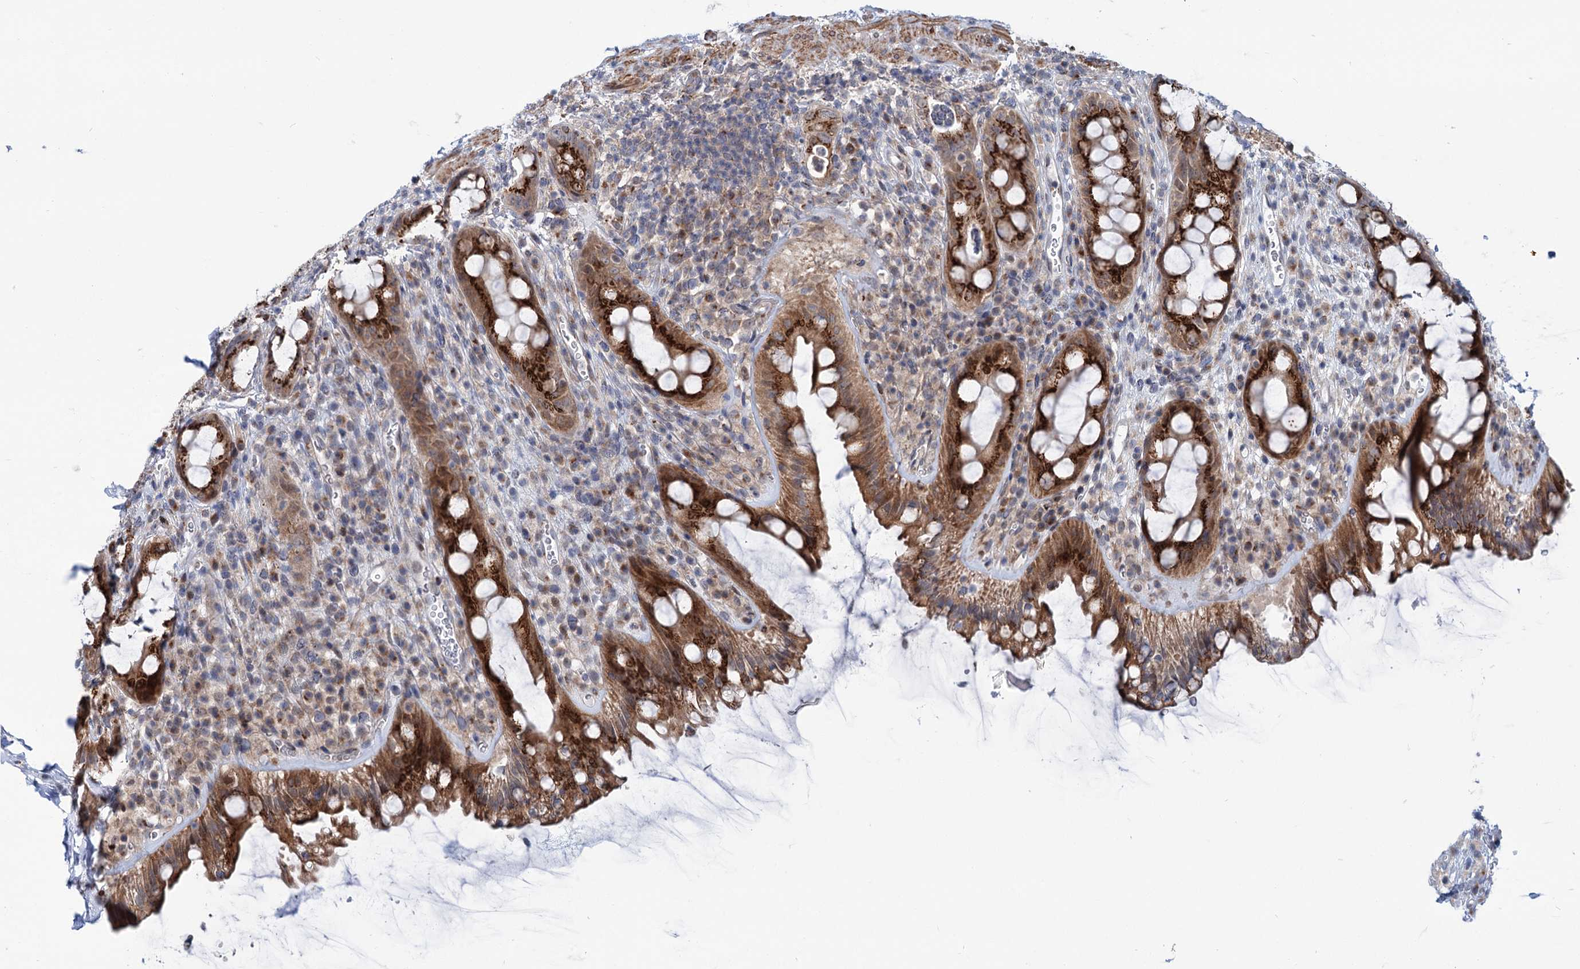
{"staining": {"intensity": "strong", "quantity": ">75%", "location": "cytoplasmic/membranous"}, "tissue": "rectum", "cell_type": "Glandular cells", "image_type": "normal", "snomed": [{"axis": "morphology", "description": "Normal tissue, NOS"}, {"axis": "topography", "description": "Rectum"}], "caption": "Approximately >75% of glandular cells in benign human rectum exhibit strong cytoplasmic/membranous protein positivity as visualized by brown immunohistochemical staining.", "gene": "ELP4", "patient": {"sex": "female", "age": 57}}